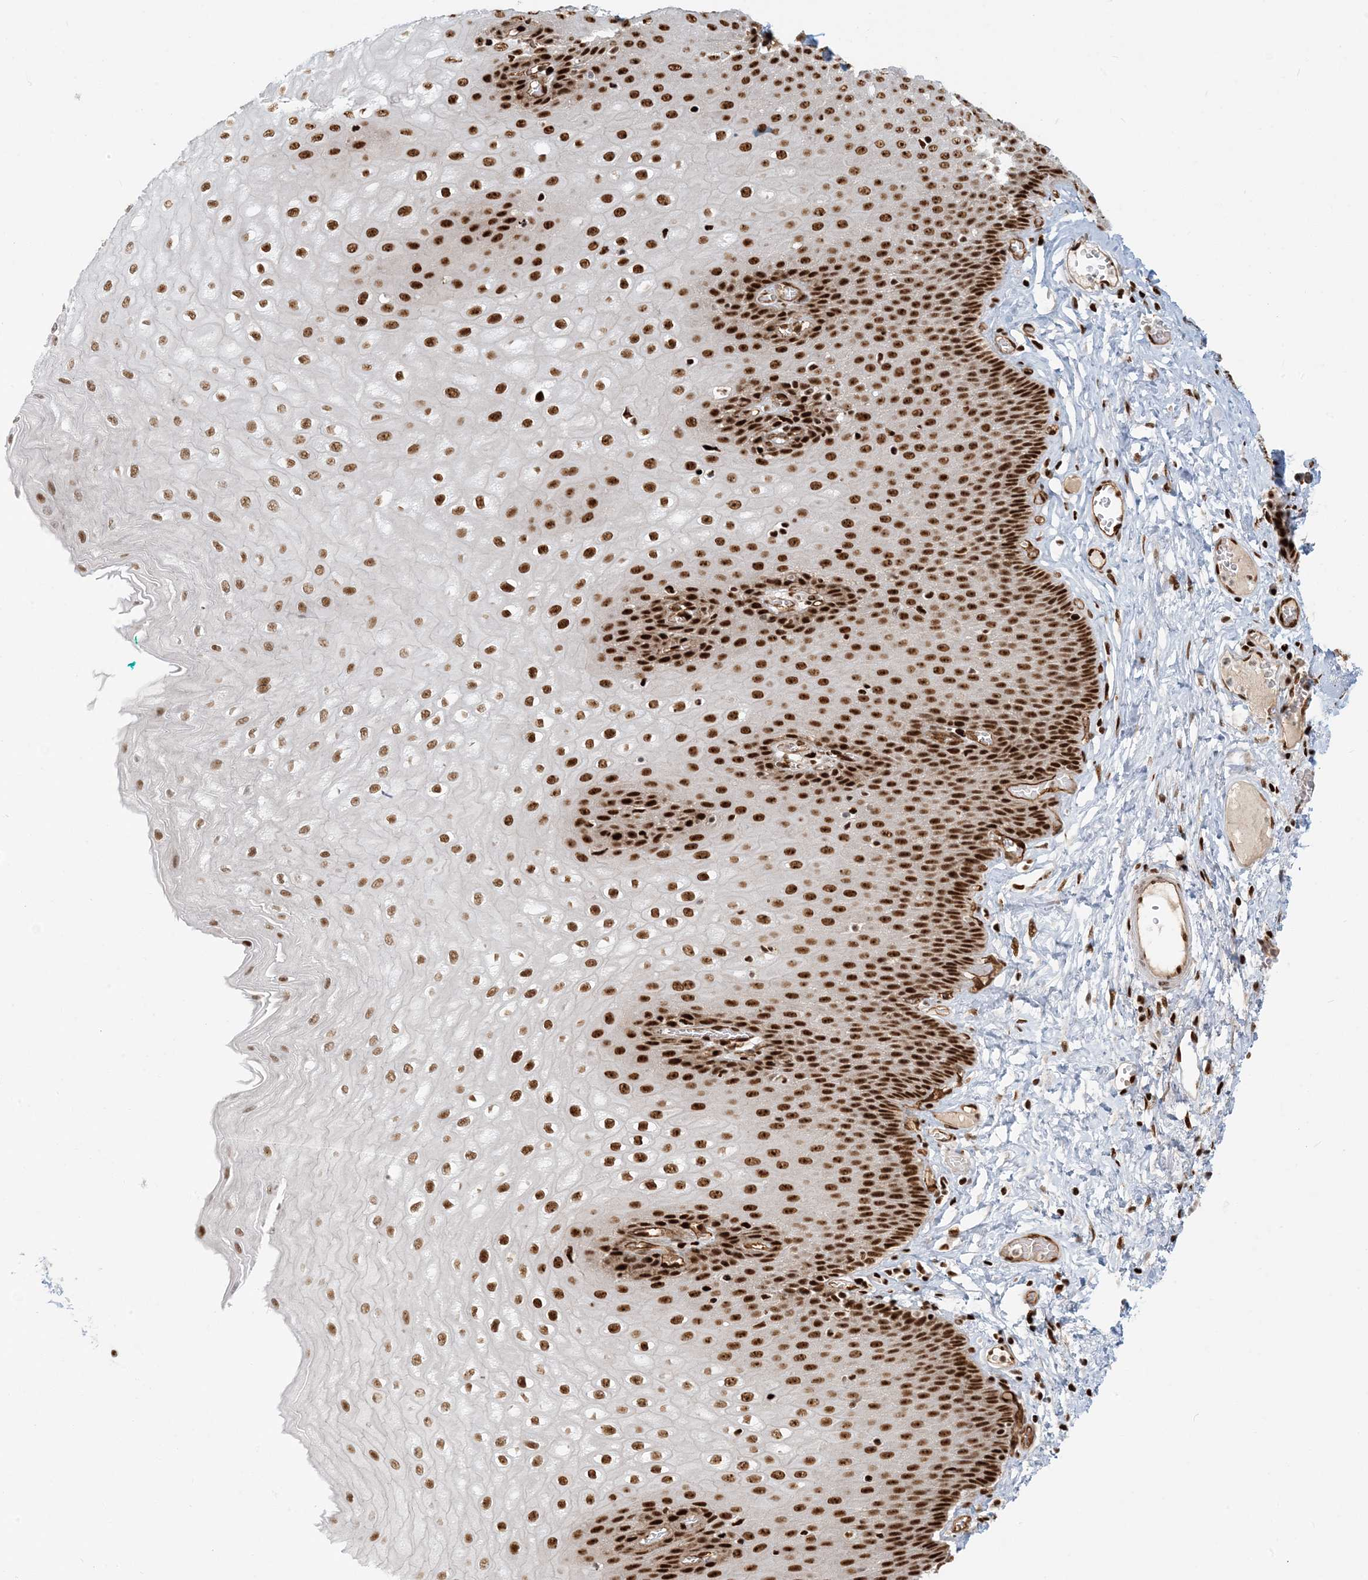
{"staining": {"intensity": "strong", "quantity": ">75%", "location": "nuclear"}, "tissue": "esophagus", "cell_type": "Squamous epithelial cells", "image_type": "normal", "snomed": [{"axis": "morphology", "description": "Normal tissue, NOS"}, {"axis": "topography", "description": "Esophagus"}], "caption": "A brown stain labels strong nuclear positivity of a protein in squamous epithelial cells of normal human esophagus.", "gene": "CKS1B", "patient": {"sex": "male", "age": 60}}